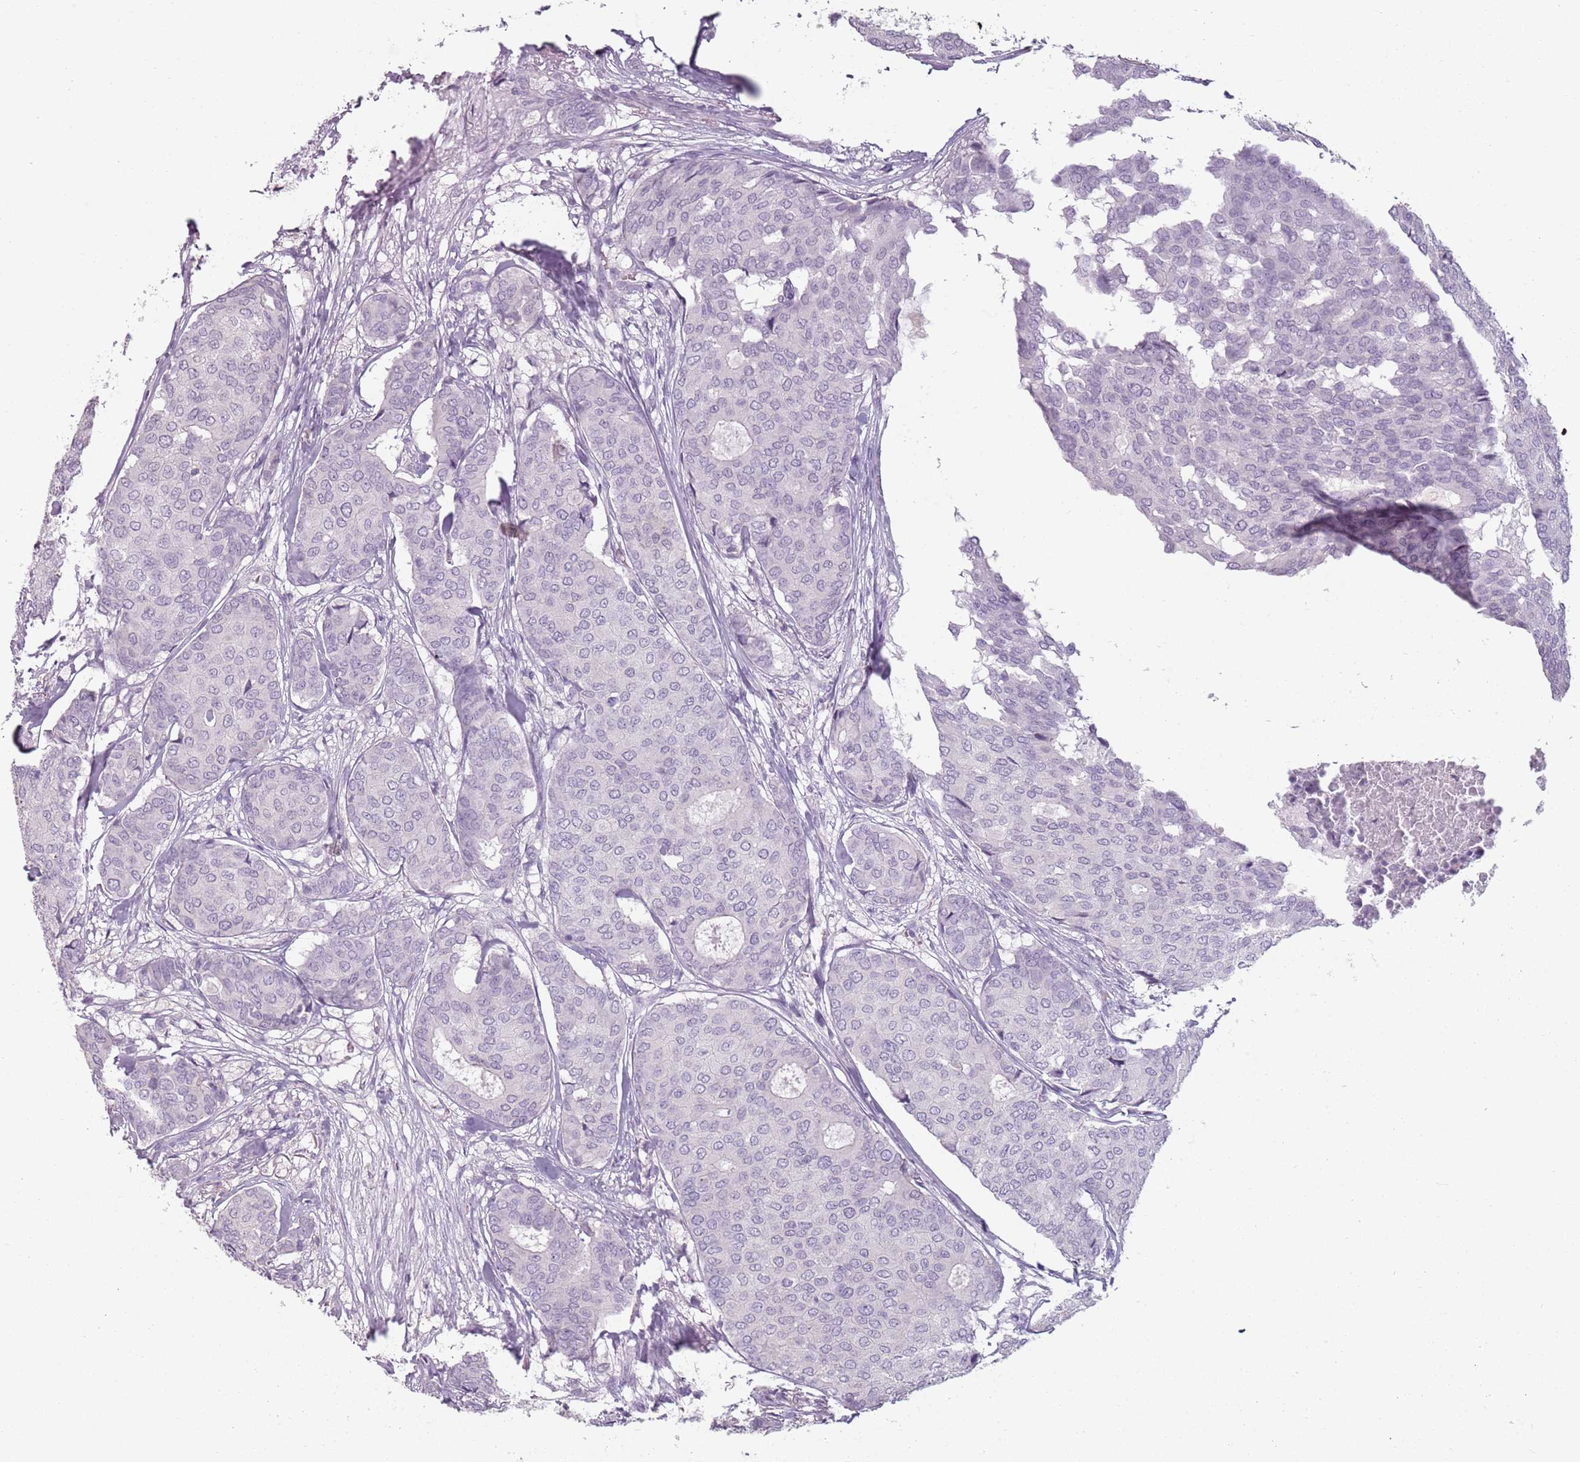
{"staining": {"intensity": "negative", "quantity": "none", "location": "none"}, "tissue": "breast cancer", "cell_type": "Tumor cells", "image_type": "cancer", "snomed": [{"axis": "morphology", "description": "Duct carcinoma"}, {"axis": "topography", "description": "Breast"}], "caption": "Immunohistochemistry (IHC) image of neoplastic tissue: human breast cancer (invasive ductal carcinoma) stained with DAB demonstrates no significant protein positivity in tumor cells. The staining was performed using DAB (3,3'-diaminobenzidine) to visualize the protein expression in brown, while the nuclei were stained in blue with hematoxylin (Magnification: 20x).", "gene": "PIEZO1", "patient": {"sex": "female", "age": 75}}